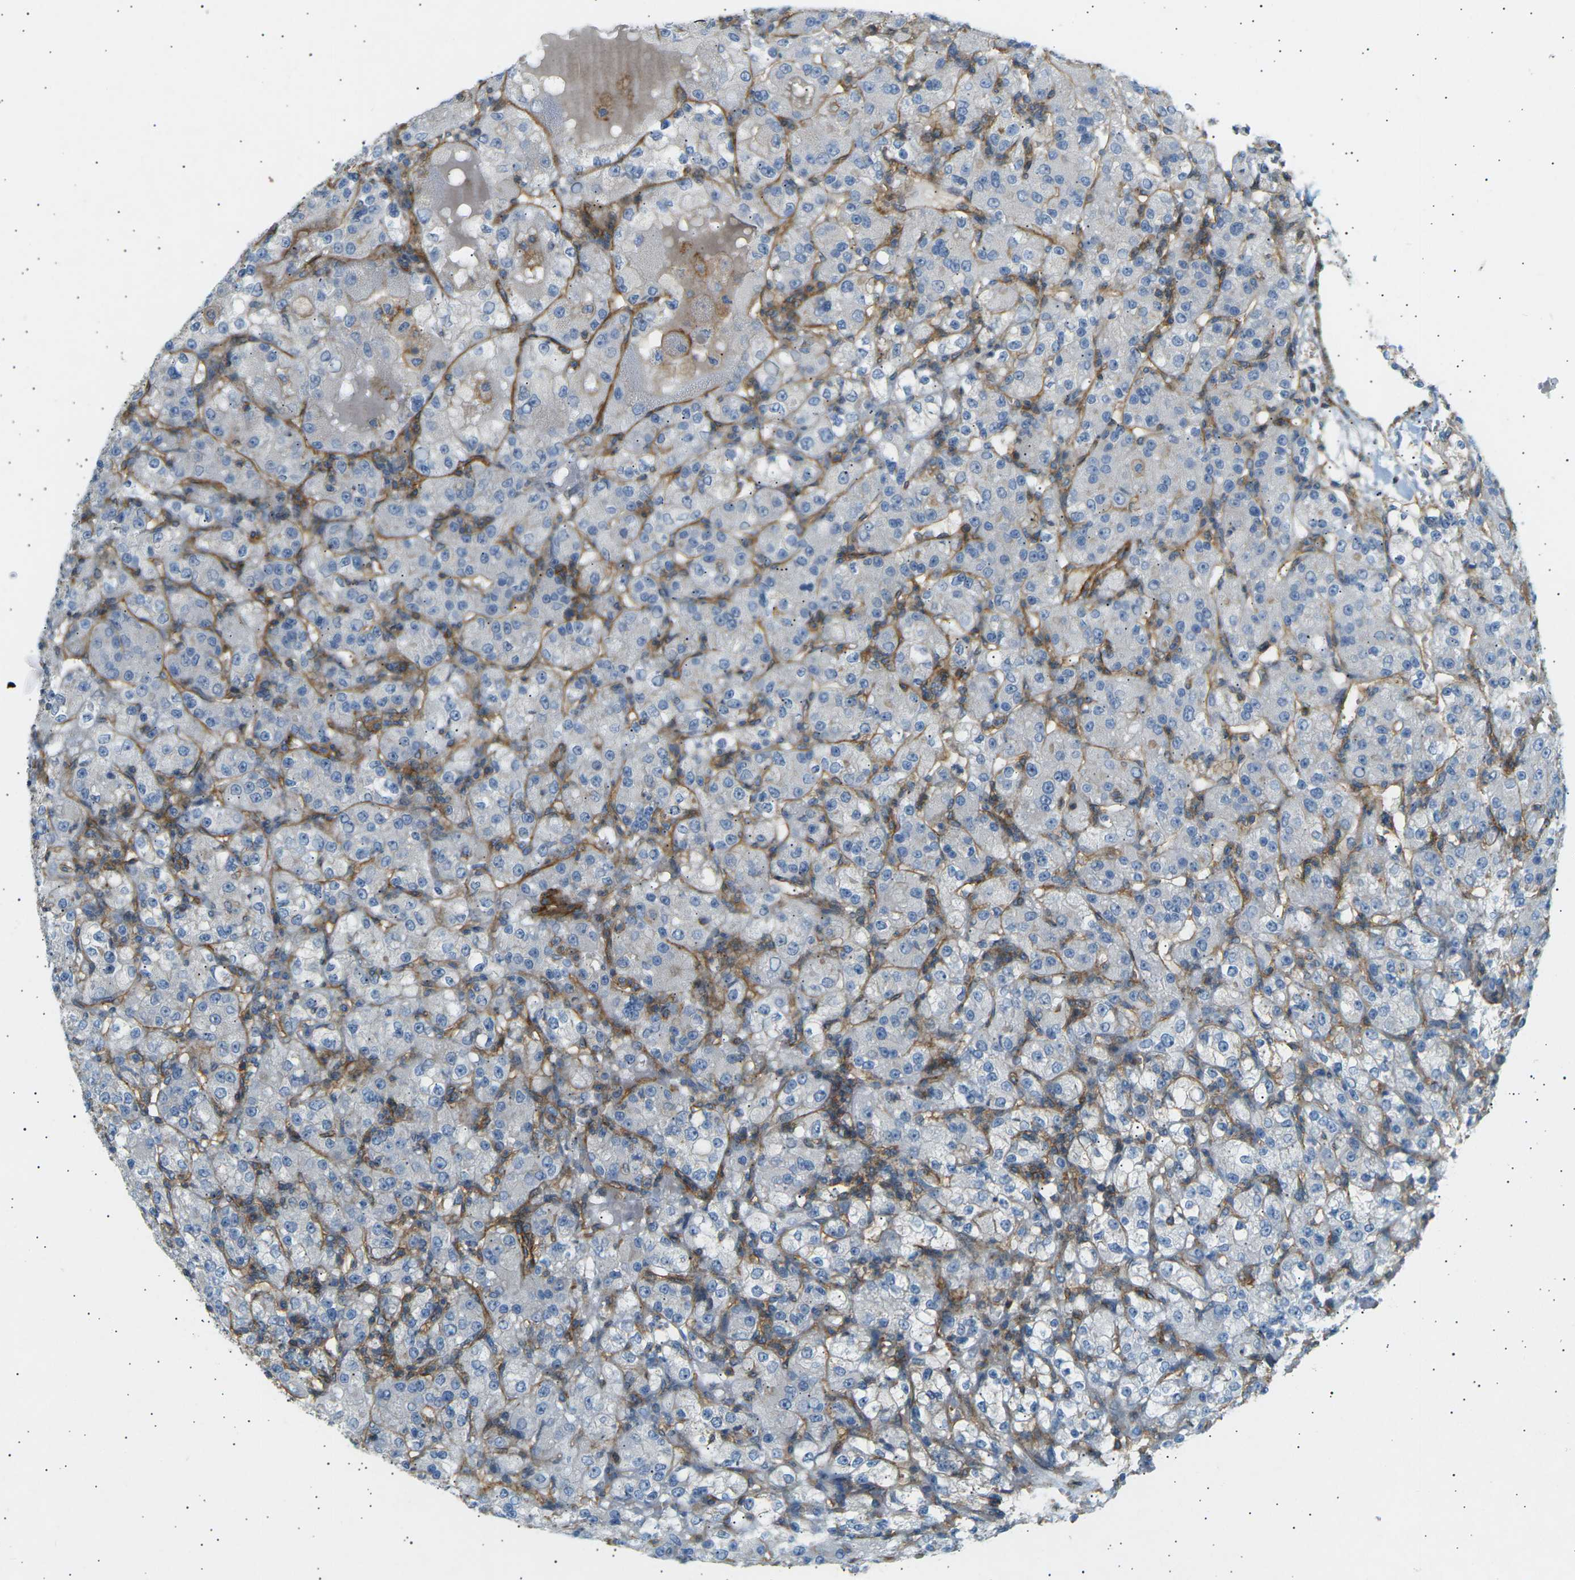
{"staining": {"intensity": "negative", "quantity": "none", "location": "none"}, "tissue": "renal cancer", "cell_type": "Tumor cells", "image_type": "cancer", "snomed": [{"axis": "morphology", "description": "Normal tissue, NOS"}, {"axis": "morphology", "description": "Adenocarcinoma, NOS"}, {"axis": "topography", "description": "Kidney"}], "caption": "This is a micrograph of immunohistochemistry staining of renal adenocarcinoma, which shows no positivity in tumor cells.", "gene": "ATP2B4", "patient": {"sex": "male", "age": 61}}